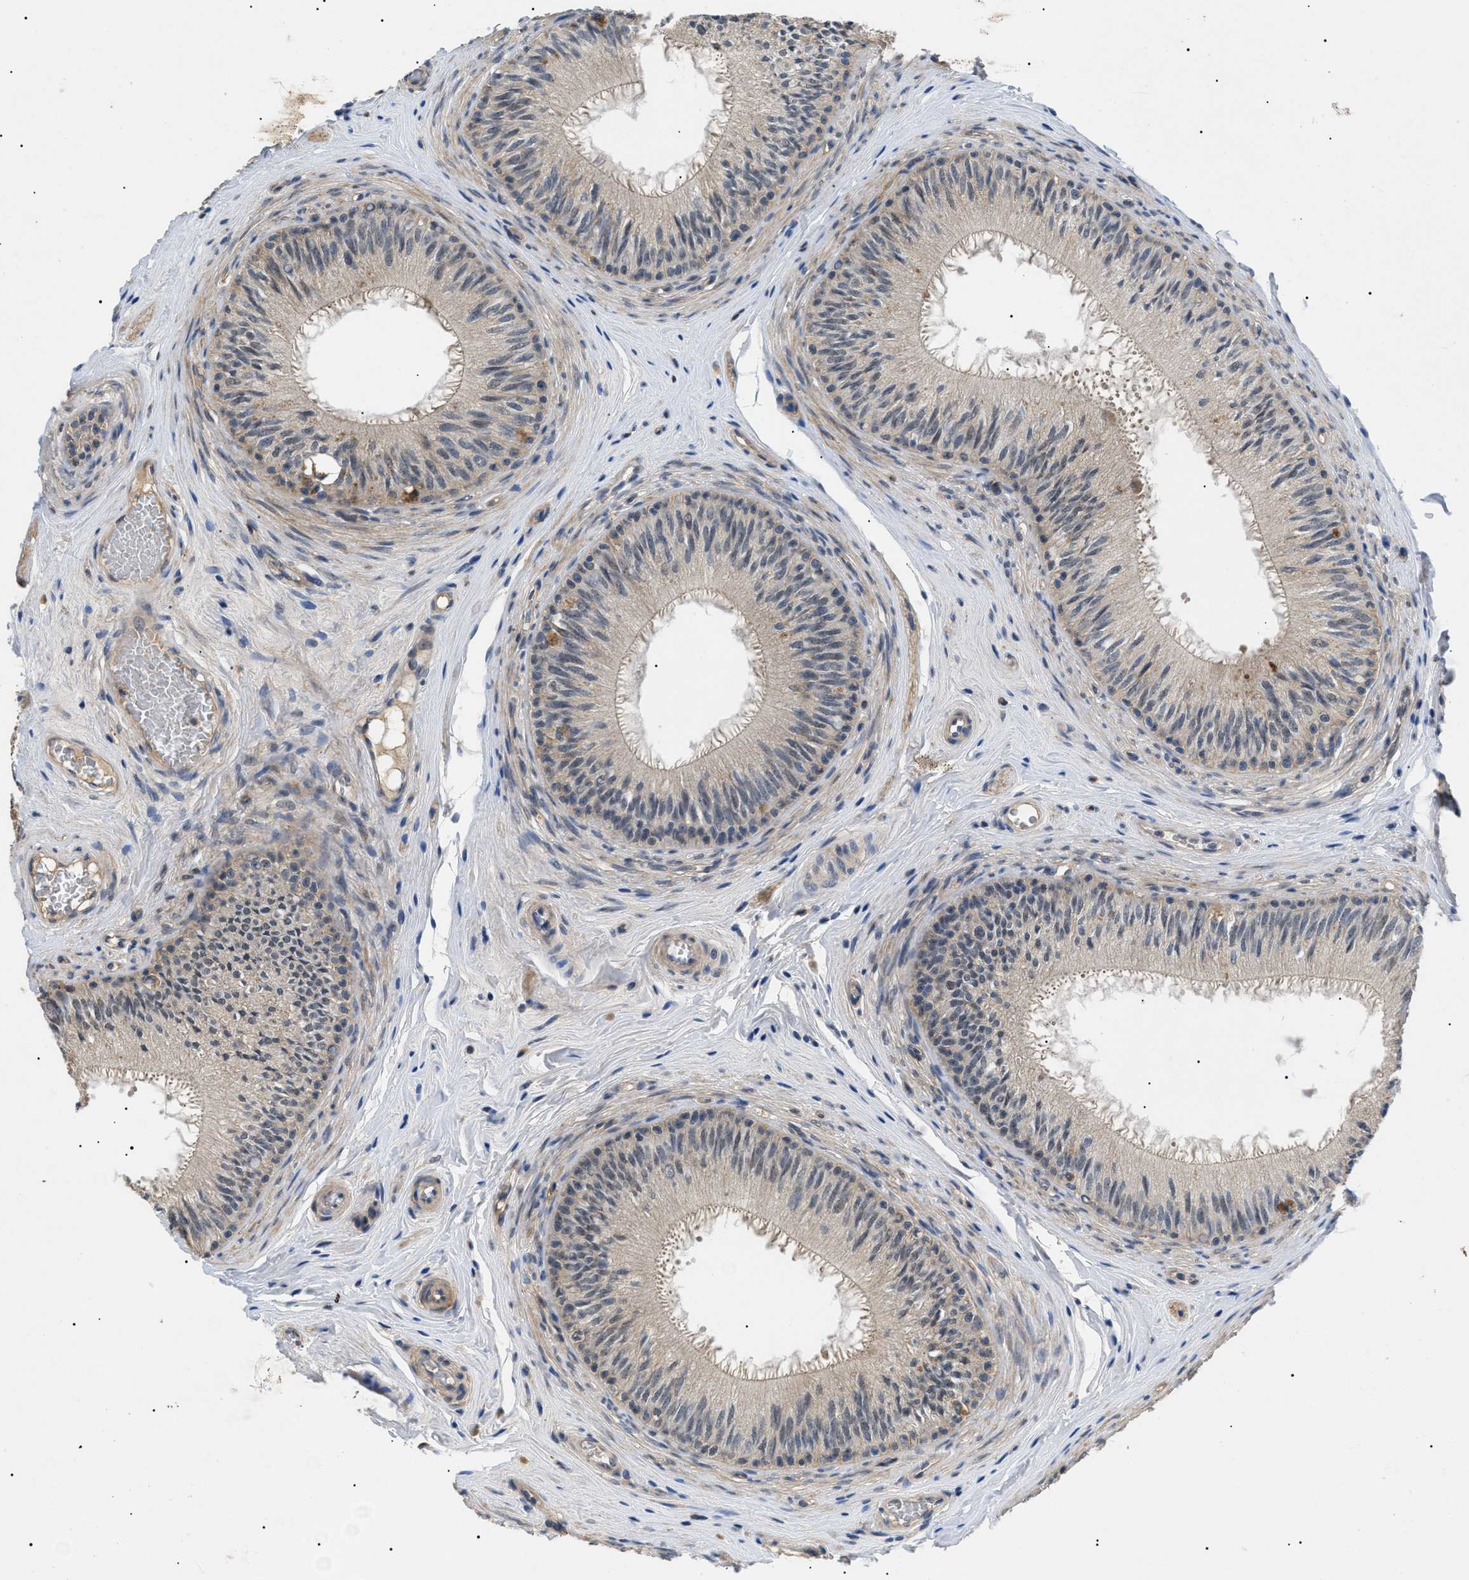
{"staining": {"intensity": "strong", "quantity": "25%-75%", "location": "cytoplasmic/membranous,nuclear"}, "tissue": "epididymis", "cell_type": "Glandular cells", "image_type": "normal", "snomed": [{"axis": "morphology", "description": "Normal tissue, NOS"}, {"axis": "topography", "description": "Testis"}, {"axis": "topography", "description": "Epididymis"}], "caption": "Immunohistochemistry (IHC) (DAB) staining of unremarkable epididymis displays strong cytoplasmic/membranous,nuclear protein positivity in approximately 25%-75% of glandular cells. Using DAB (3,3'-diaminobenzidine) (brown) and hematoxylin (blue) stains, captured at high magnification using brightfield microscopy.", "gene": "CRCP", "patient": {"sex": "male", "age": 36}}